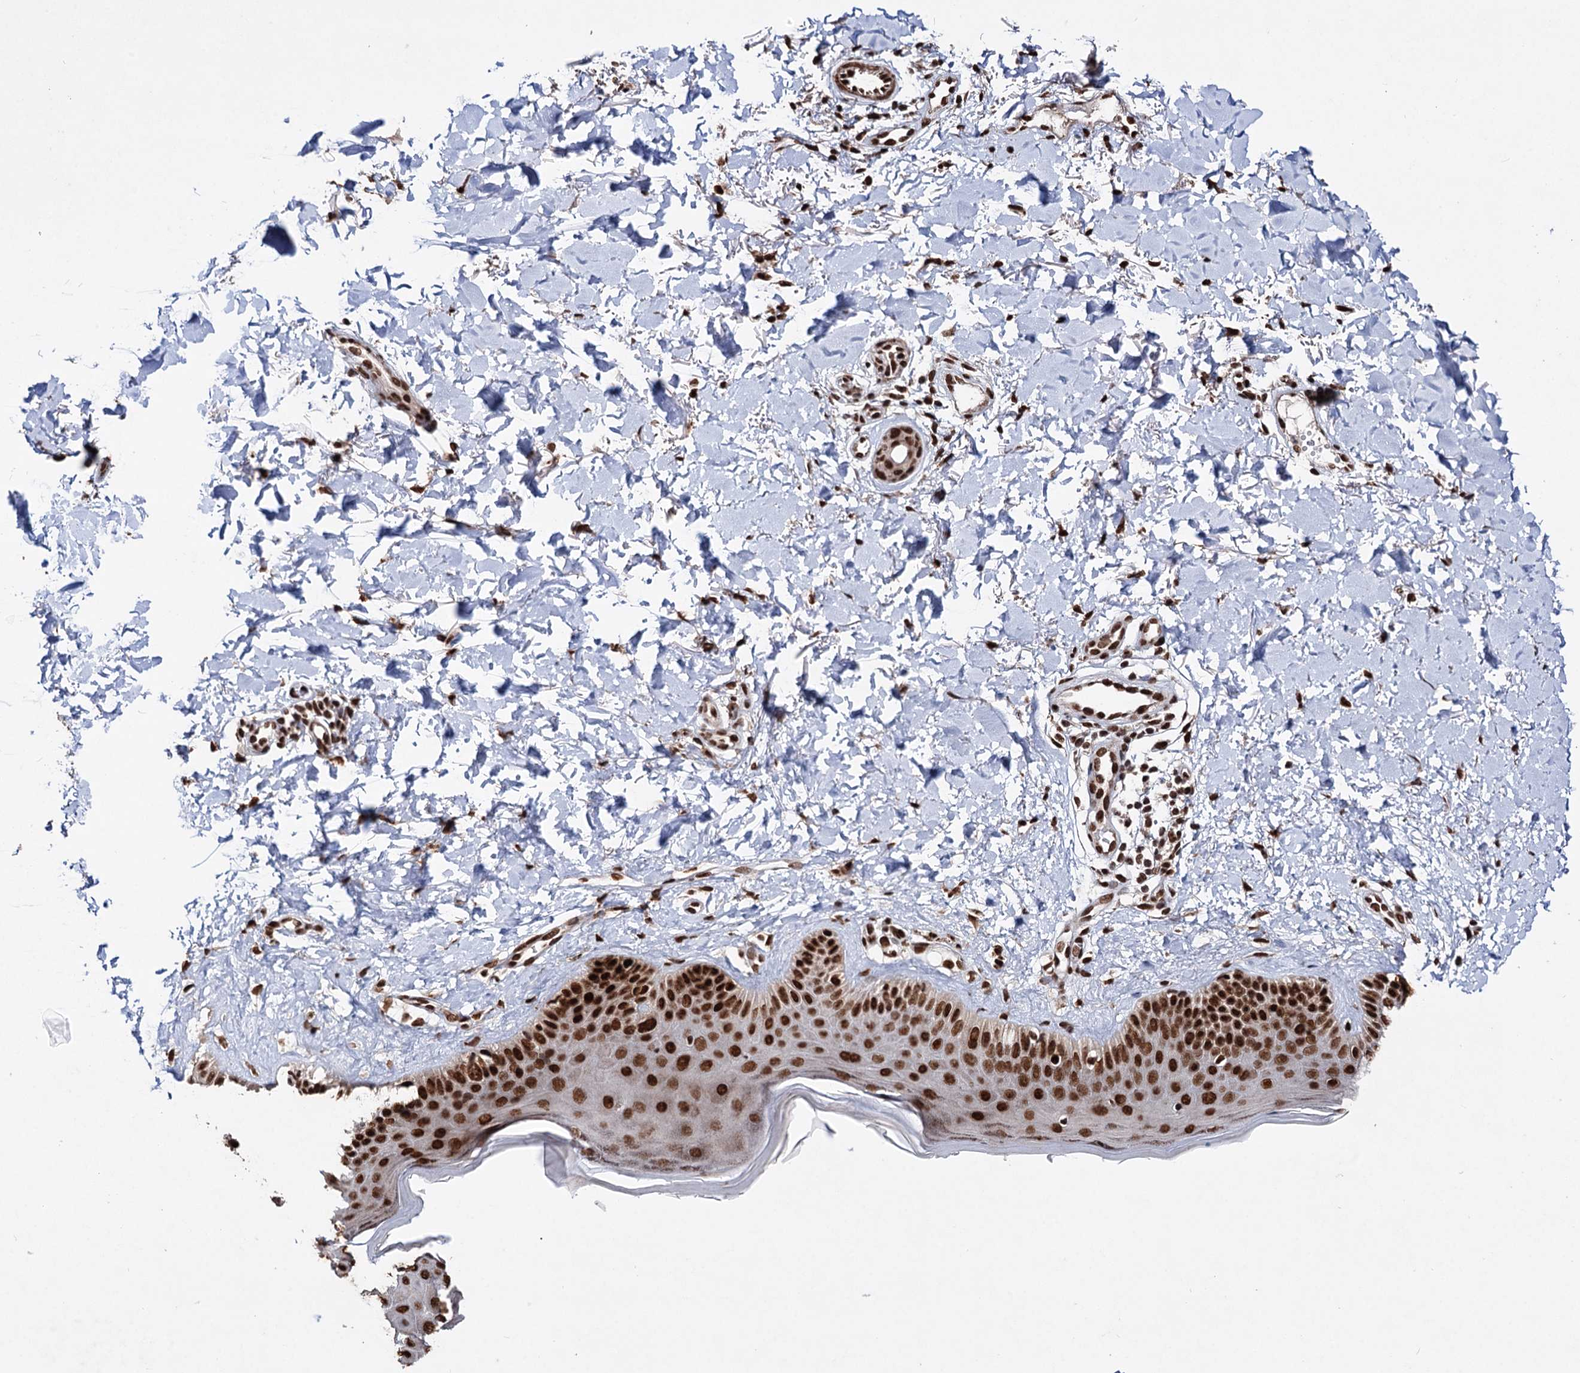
{"staining": {"intensity": "strong", "quantity": ">75%", "location": "nuclear"}, "tissue": "skin", "cell_type": "Fibroblasts", "image_type": "normal", "snomed": [{"axis": "morphology", "description": "Normal tissue, NOS"}, {"axis": "topography", "description": "Skin"}], "caption": "Benign skin reveals strong nuclear staining in about >75% of fibroblasts.", "gene": "MATR3", "patient": {"sex": "male", "age": 52}}